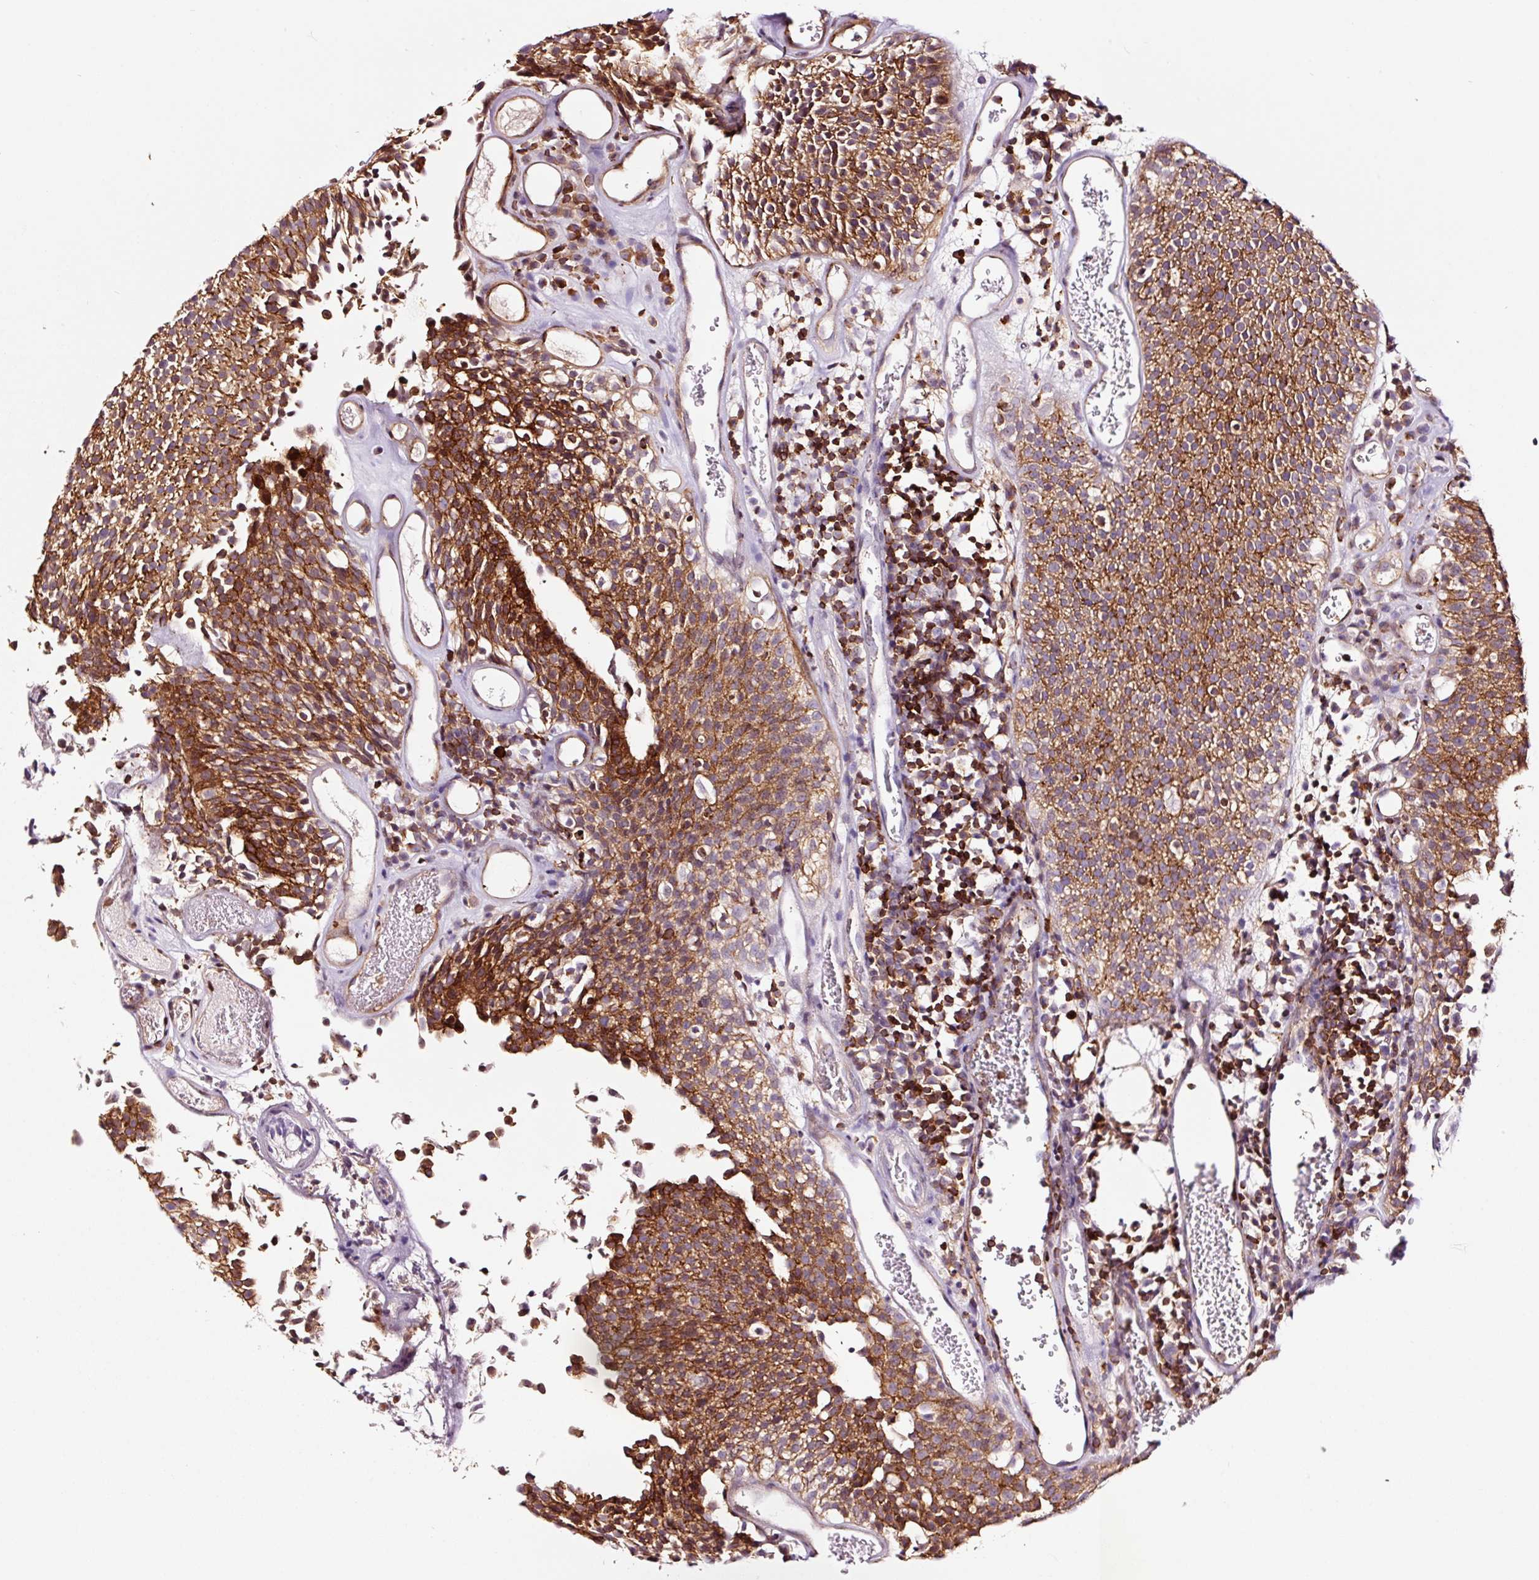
{"staining": {"intensity": "strong", "quantity": ">75%", "location": "cytoplasmic/membranous"}, "tissue": "urothelial cancer", "cell_type": "Tumor cells", "image_type": "cancer", "snomed": [{"axis": "morphology", "description": "Urothelial carcinoma, Low grade"}, {"axis": "topography", "description": "Urinary bladder"}], "caption": "Low-grade urothelial carcinoma was stained to show a protein in brown. There is high levels of strong cytoplasmic/membranous staining in approximately >75% of tumor cells.", "gene": "ADD3", "patient": {"sex": "female", "age": 79}}